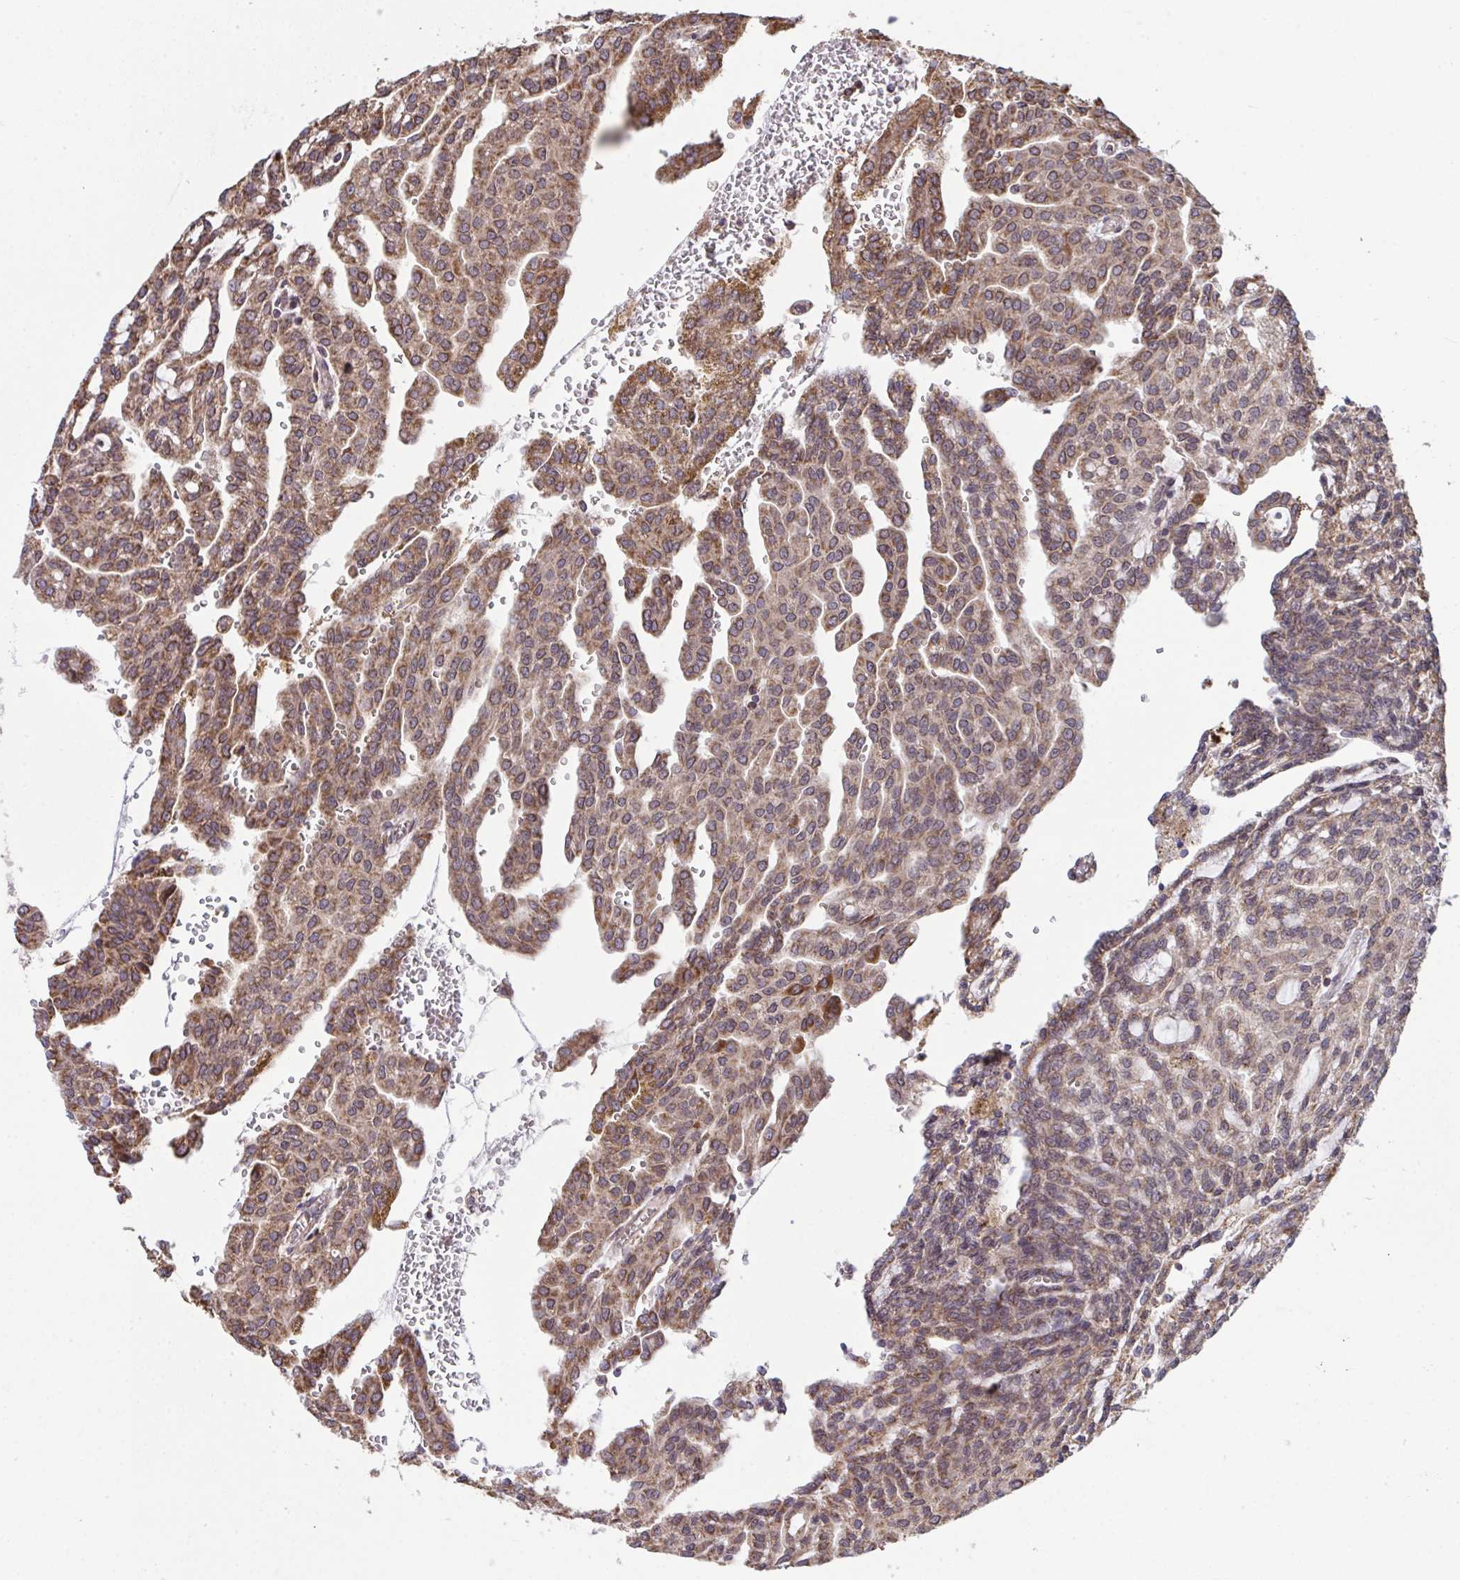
{"staining": {"intensity": "weak", "quantity": ">75%", "location": "cytoplasmic/membranous"}, "tissue": "renal cancer", "cell_type": "Tumor cells", "image_type": "cancer", "snomed": [{"axis": "morphology", "description": "Adenocarcinoma, NOS"}, {"axis": "topography", "description": "Kidney"}], "caption": "Immunohistochemical staining of renal cancer demonstrates low levels of weak cytoplasmic/membranous staining in approximately >75% of tumor cells.", "gene": "PPM1H", "patient": {"sex": "male", "age": 63}}